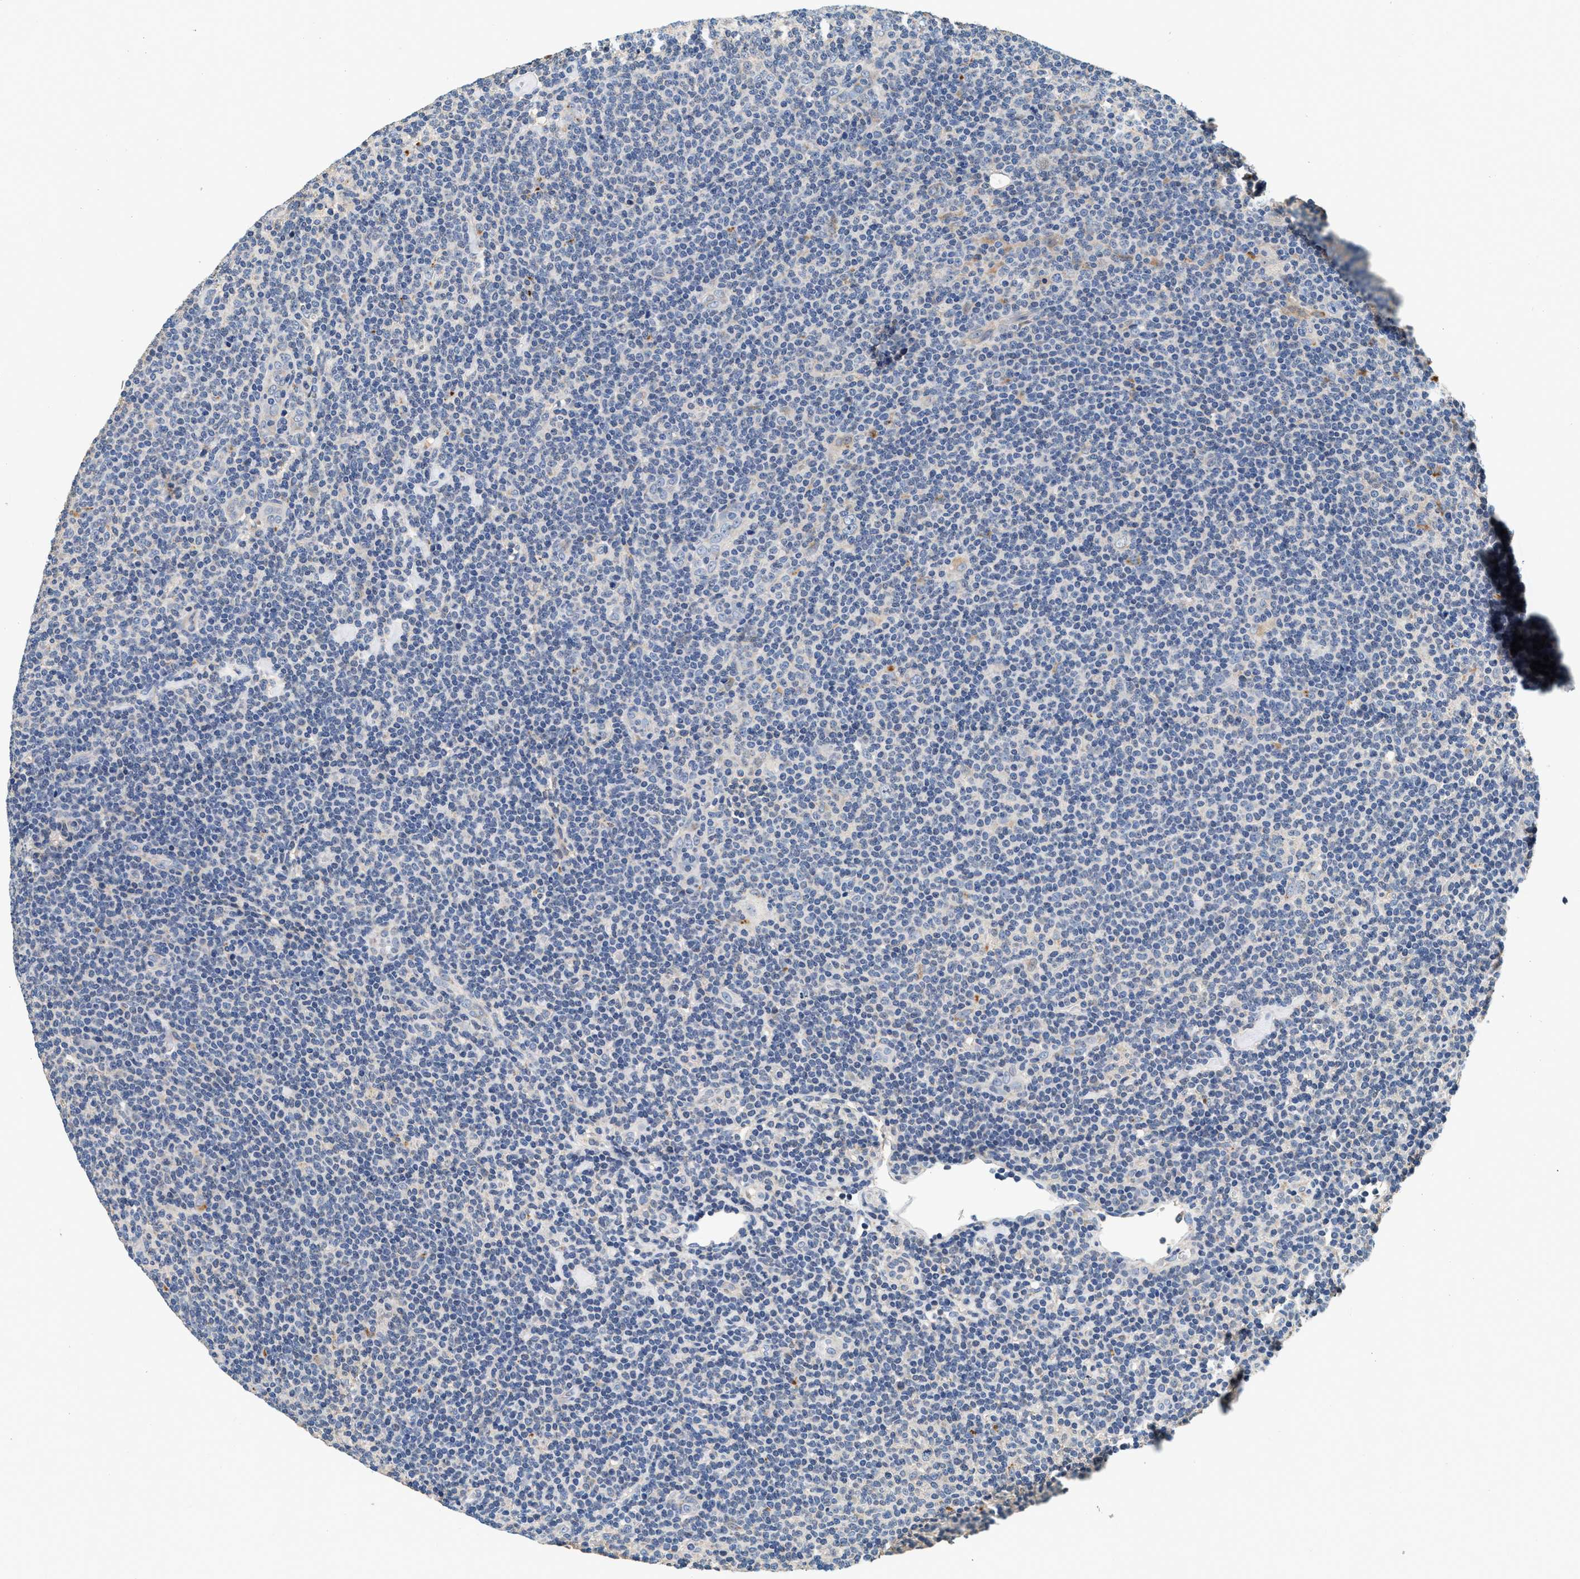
{"staining": {"intensity": "negative", "quantity": "none", "location": "none"}, "tissue": "lymphoma", "cell_type": "Tumor cells", "image_type": "cancer", "snomed": [{"axis": "morphology", "description": "Hodgkin's disease, NOS"}, {"axis": "topography", "description": "Lymph node"}], "caption": "Hodgkin's disease stained for a protein using immunohistochemistry shows no staining tumor cells.", "gene": "PTGR3", "patient": {"sex": "female", "age": 57}}